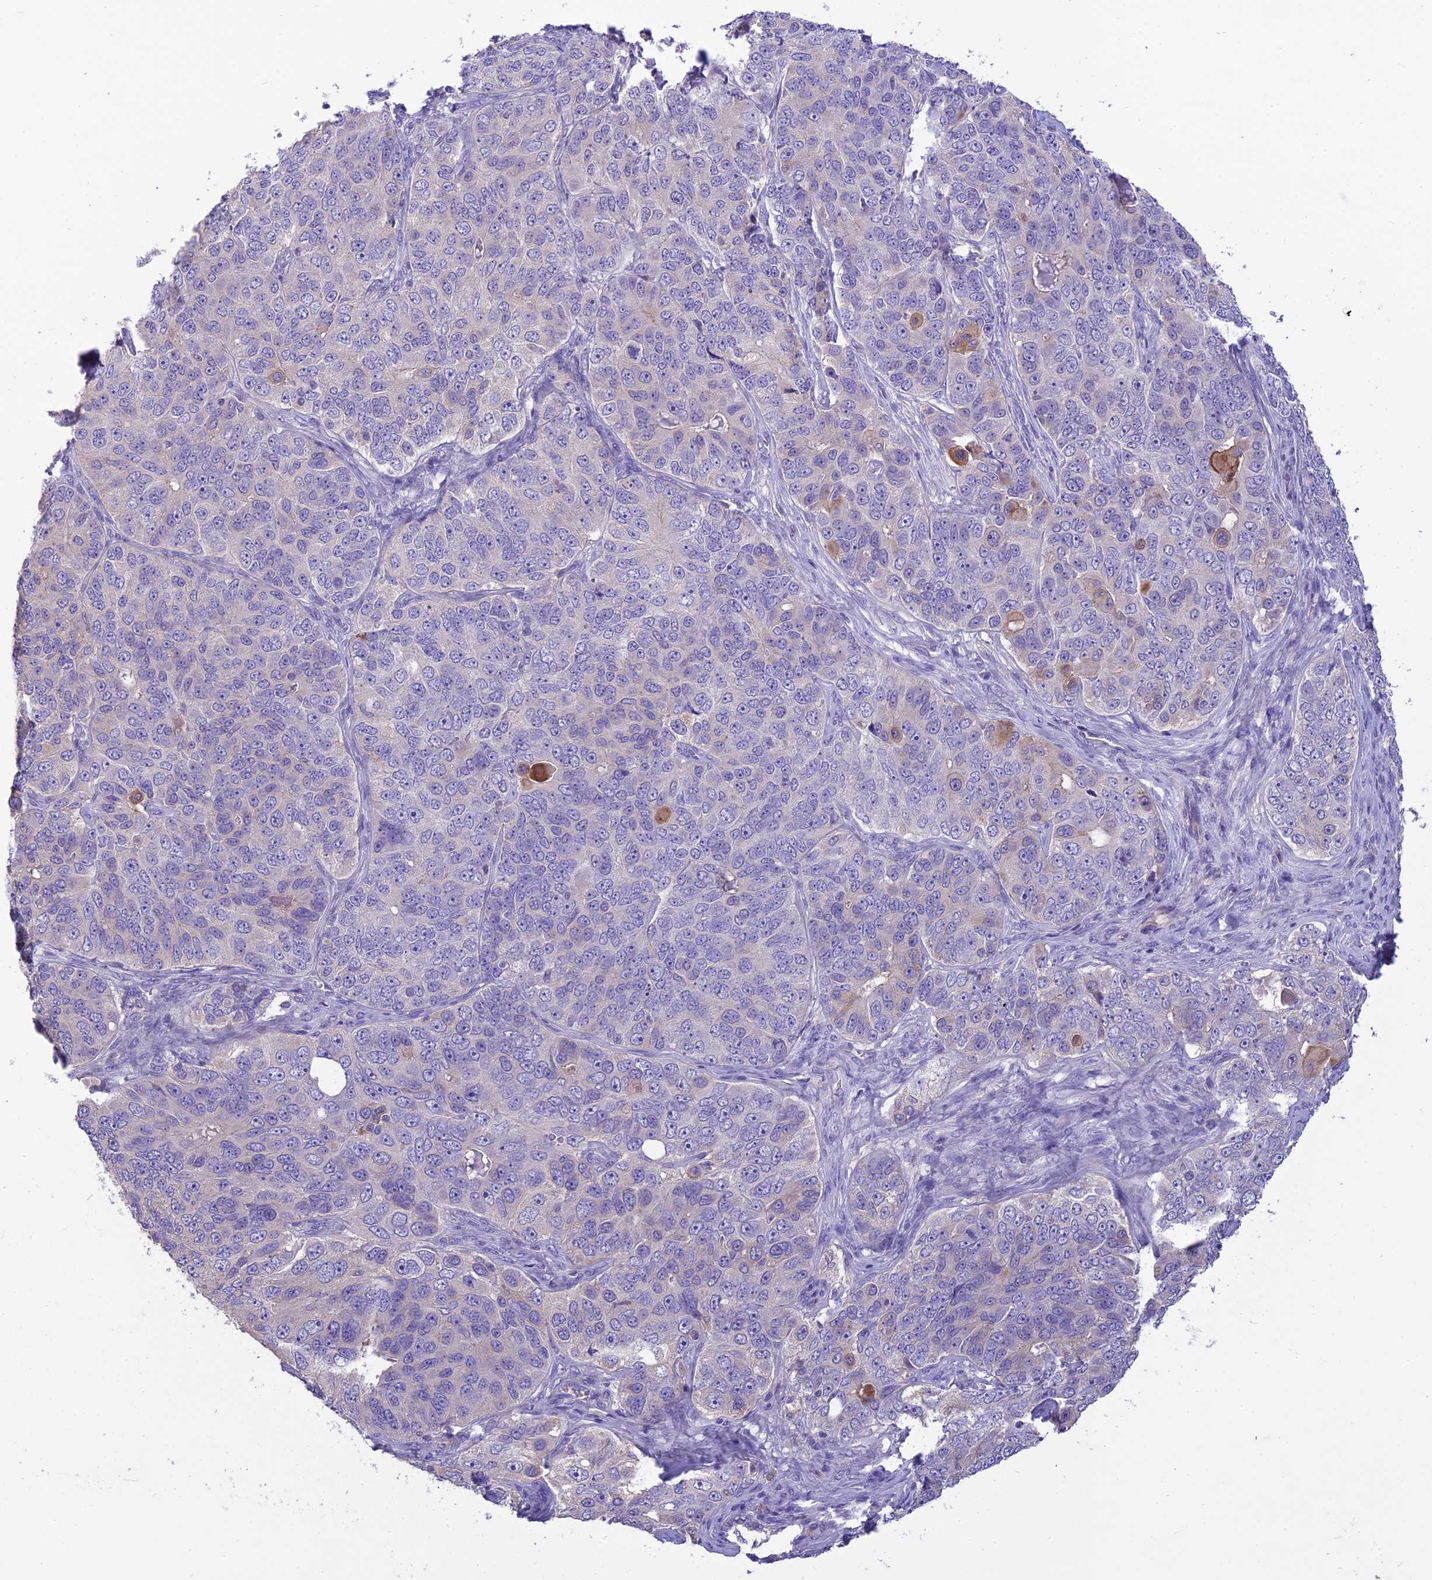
{"staining": {"intensity": "moderate", "quantity": "<25%", "location": "cytoplasmic/membranous"}, "tissue": "ovarian cancer", "cell_type": "Tumor cells", "image_type": "cancer", "snomed": [{"axis": "morphology", "description": "Carcinoma, endometroid"}, {"axis": "topography", "description": "Ovary"}], "caption": "This photomicrograph exhibits immunohistochemistry staining of ovarian cancer, with low moderate cytoplasmic/membranous staining in approximately <25% of tumor cells.", "gene": "SFT2D2", "patient": {"sex": "female", "age": 51}}